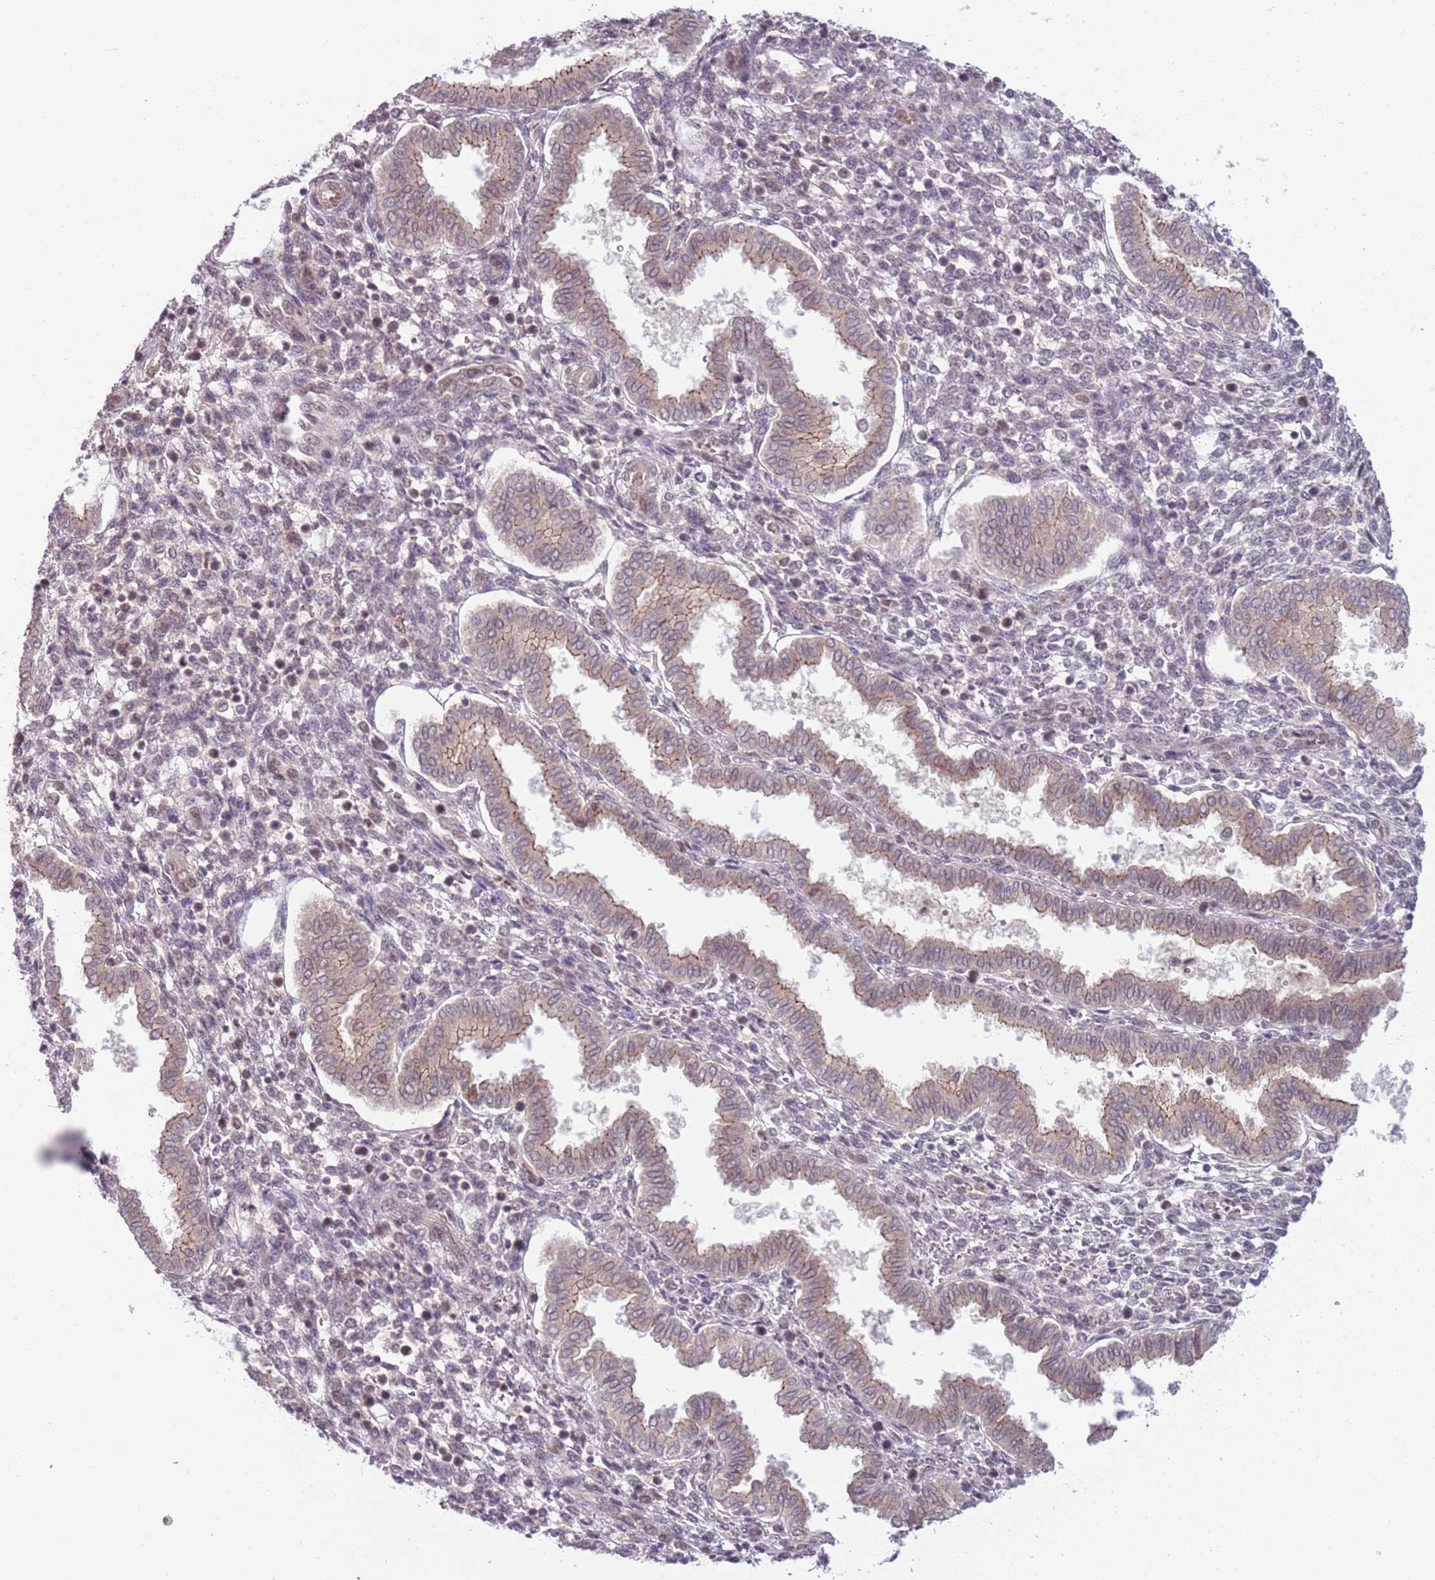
{"staining": {"intensity": "negative", "quantity": "none", "location": "none"}, "tissue": "endometrium", "cell_type": "Cells in endometrial stroma", "image_type": "normal", "snomed": [{"axis": "morphology", "description": "Normal tissue, NOS"}, {"axis": "topography", "description": "Endometrium"}], "caption": "Photomicrograph shows no protein expression in cells in endometrial stroma of normal endometrium. The staining is performed using DAB brown chromogen with nuclei counter-stained in using hematoxylin.", "gene": "TM2D1", "patient": {"sex": "female", "age": 24}}